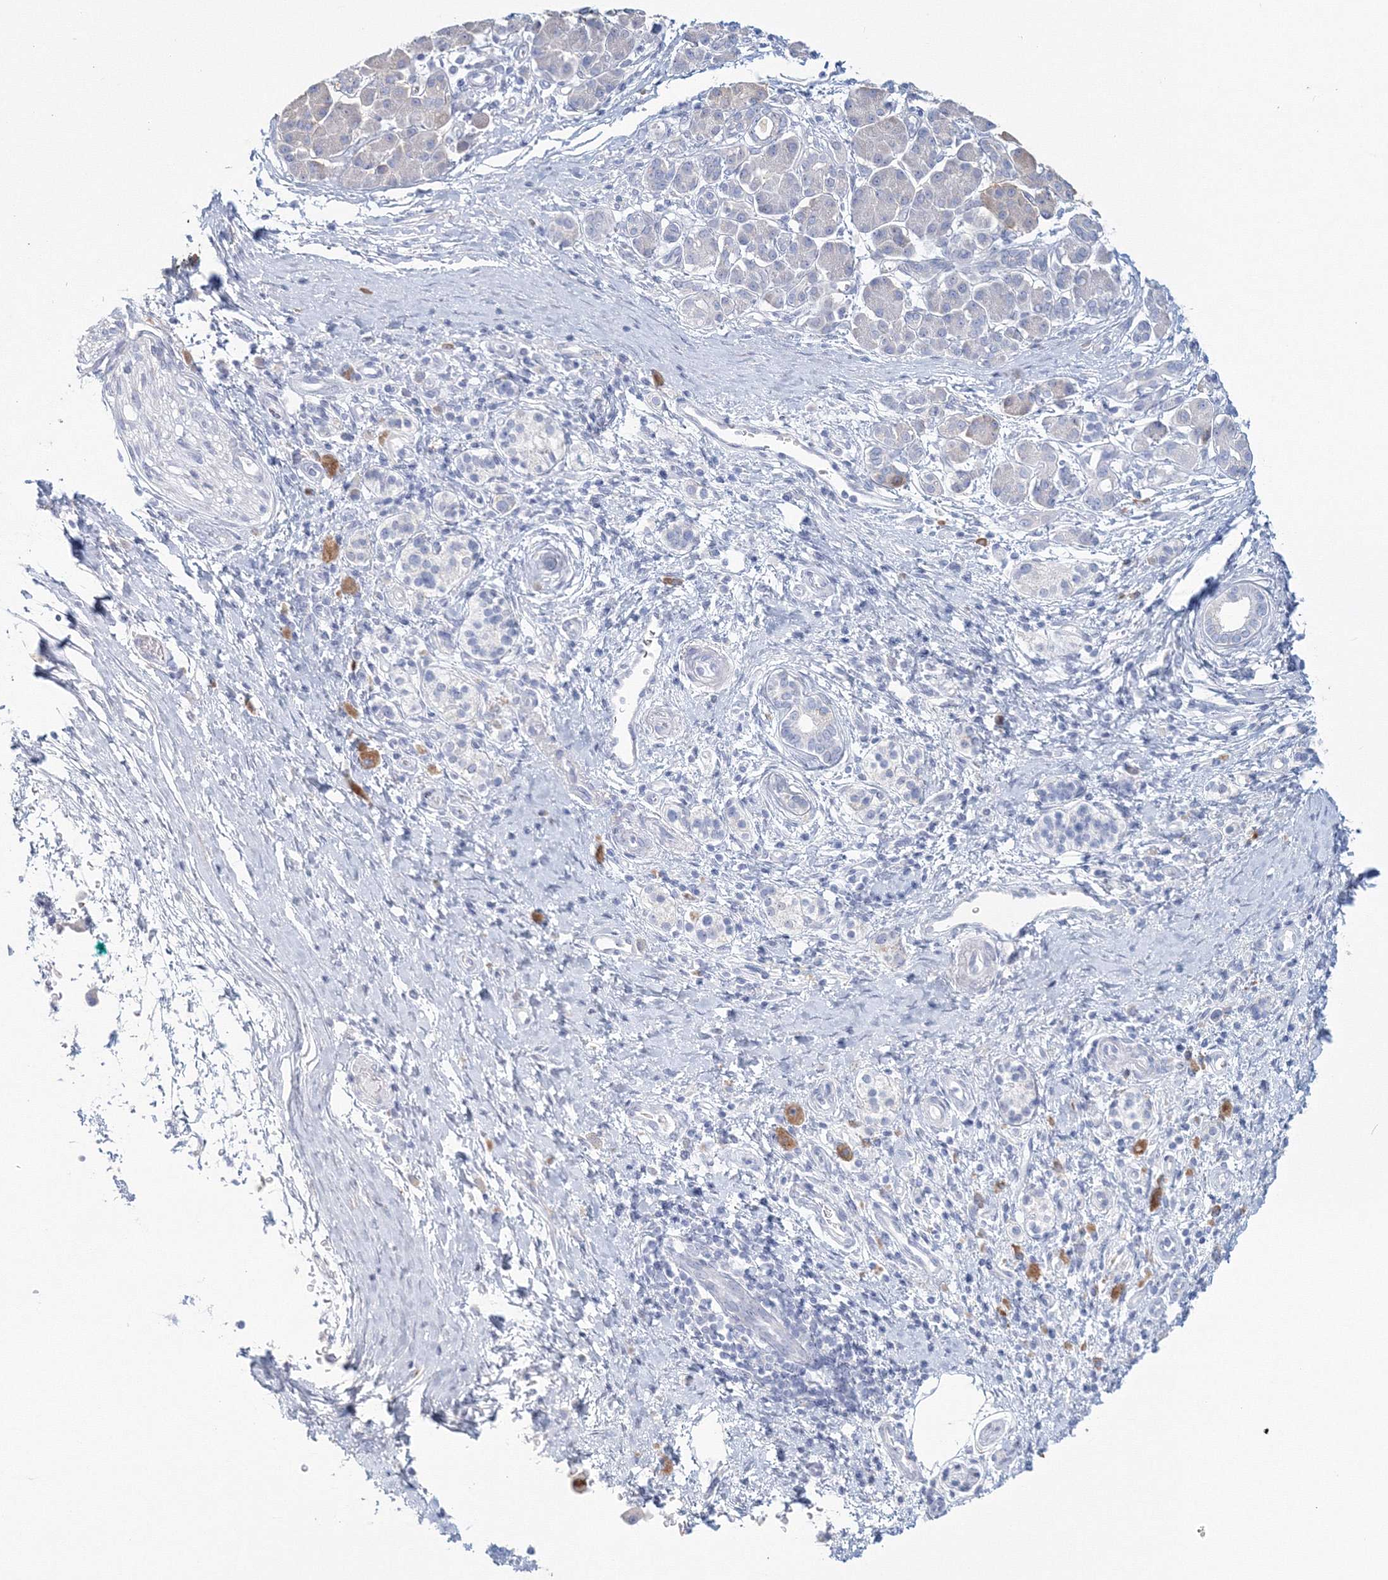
{"staining": {"intensity": "negative", "quantity": "none", "location": "none"}, "tissue": "pancreatic cancer", "cell_type": "Tumor cells", "image_type": "cancer", "snomed": [{"axis": "morphology", "description": "Adenocarcinoma, NOS"}, {"axis": "topography", "description": "Pancreas"}], "caption": "A high-resolution photomicrograph shows immunohistochemistry staining of pancreatic adenocarcinoma, which demonstrates no significant positivity in tumor cells.", "gene": "VSIG1", "patient": {"sex": "female", "age": 72}}